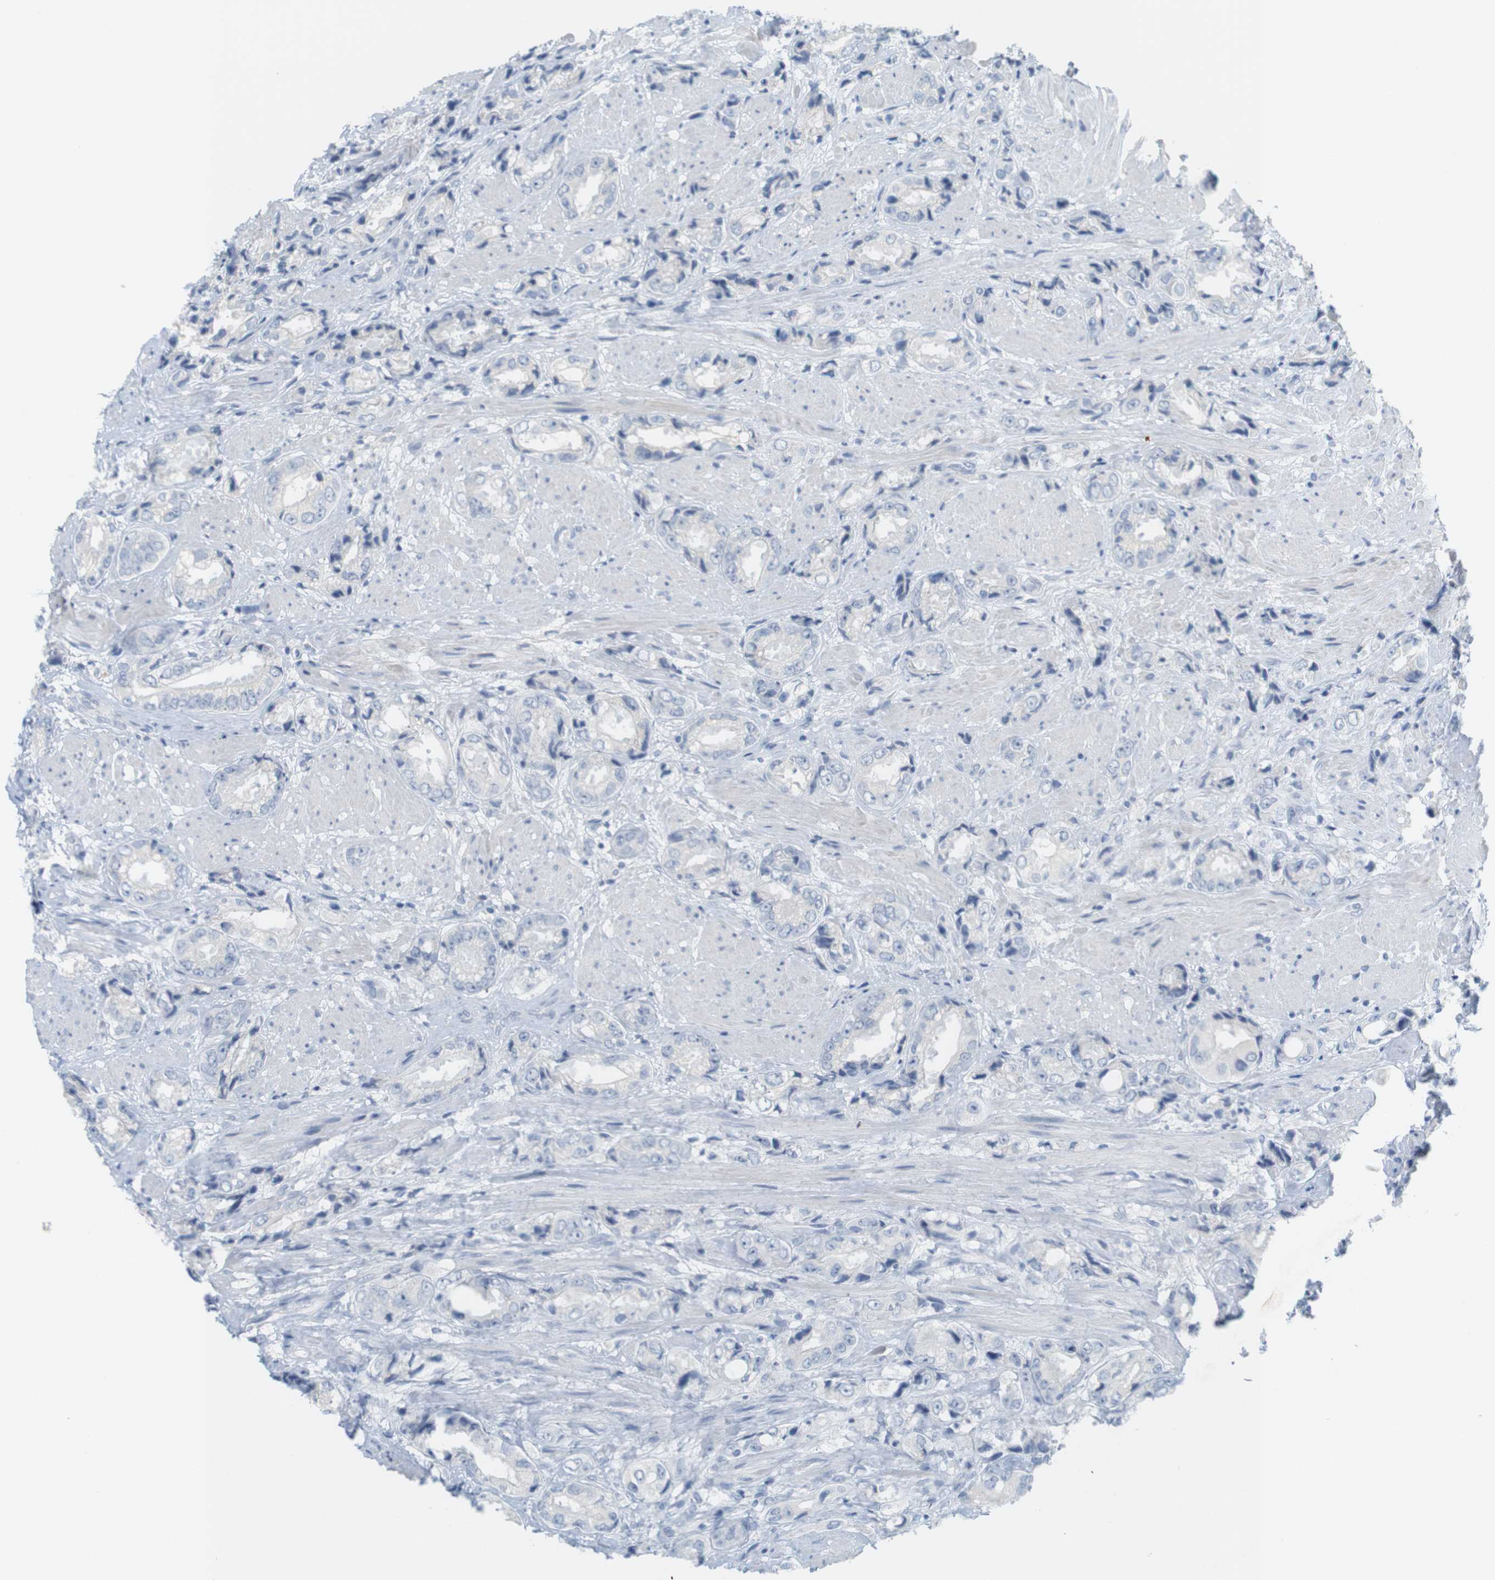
{"staining": {"intensity": "negative", "quantity": "none", "location": "none"}, "tissue": "prostate cancer", "cell_type": "Tumor cells", "image_type": "cancer", "snomed": [{"axis": "morphology", "description": "Adenocarcinoma, High grade"}, {"axis": "topography", "description": "Prostate"}], "caption": "An IHC image of prostate cancer is shown. There is no staining in tumor cells of prostate cancer.", "gene": "RGS9", "patient": {"sex": "male", "age": 61}}